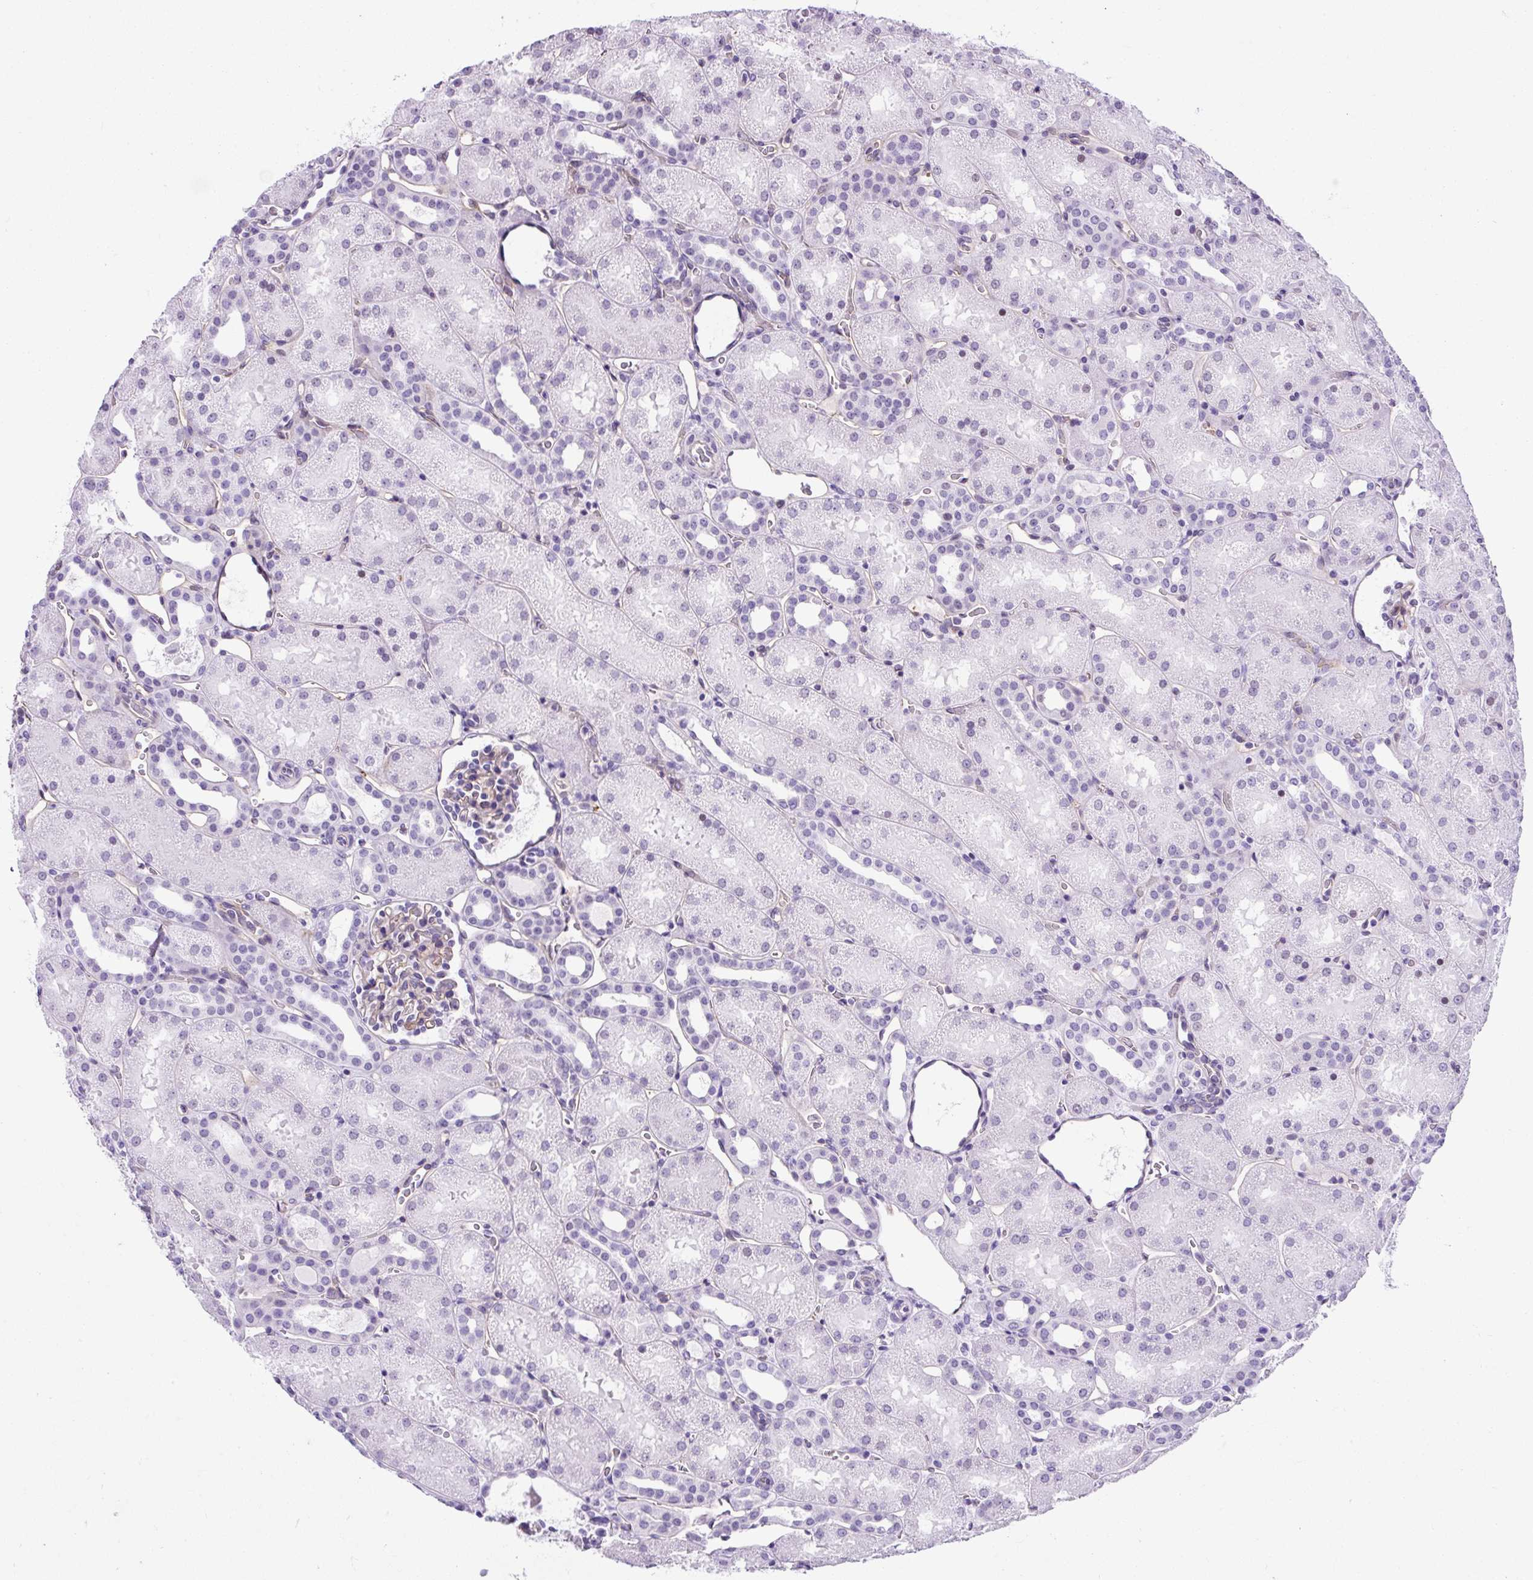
{"staining": {"intensity": "weak", "quantity": "25%-75%", "location": "cytoplasmic/membranous"}, "tissue": "kidney", "cell_type": "Cells in glomeruli", "image_type": "normal", "snomed": [{"axis": "morphology", "description": "Normal tissue, NOS"}, {"axis": "topography", "description": "Kidney"}], "caption": "Immunohistochemistry (IHC) photomicrograph of unremarkable kidney stained for a protein (brown), which demonstrates low levels of weak cytoplasmic/membranous staining in approximately 25%-75% of cells in glomeruli.", "gene": "KRT12", "patient": {"sex": "male", "age": 2}}